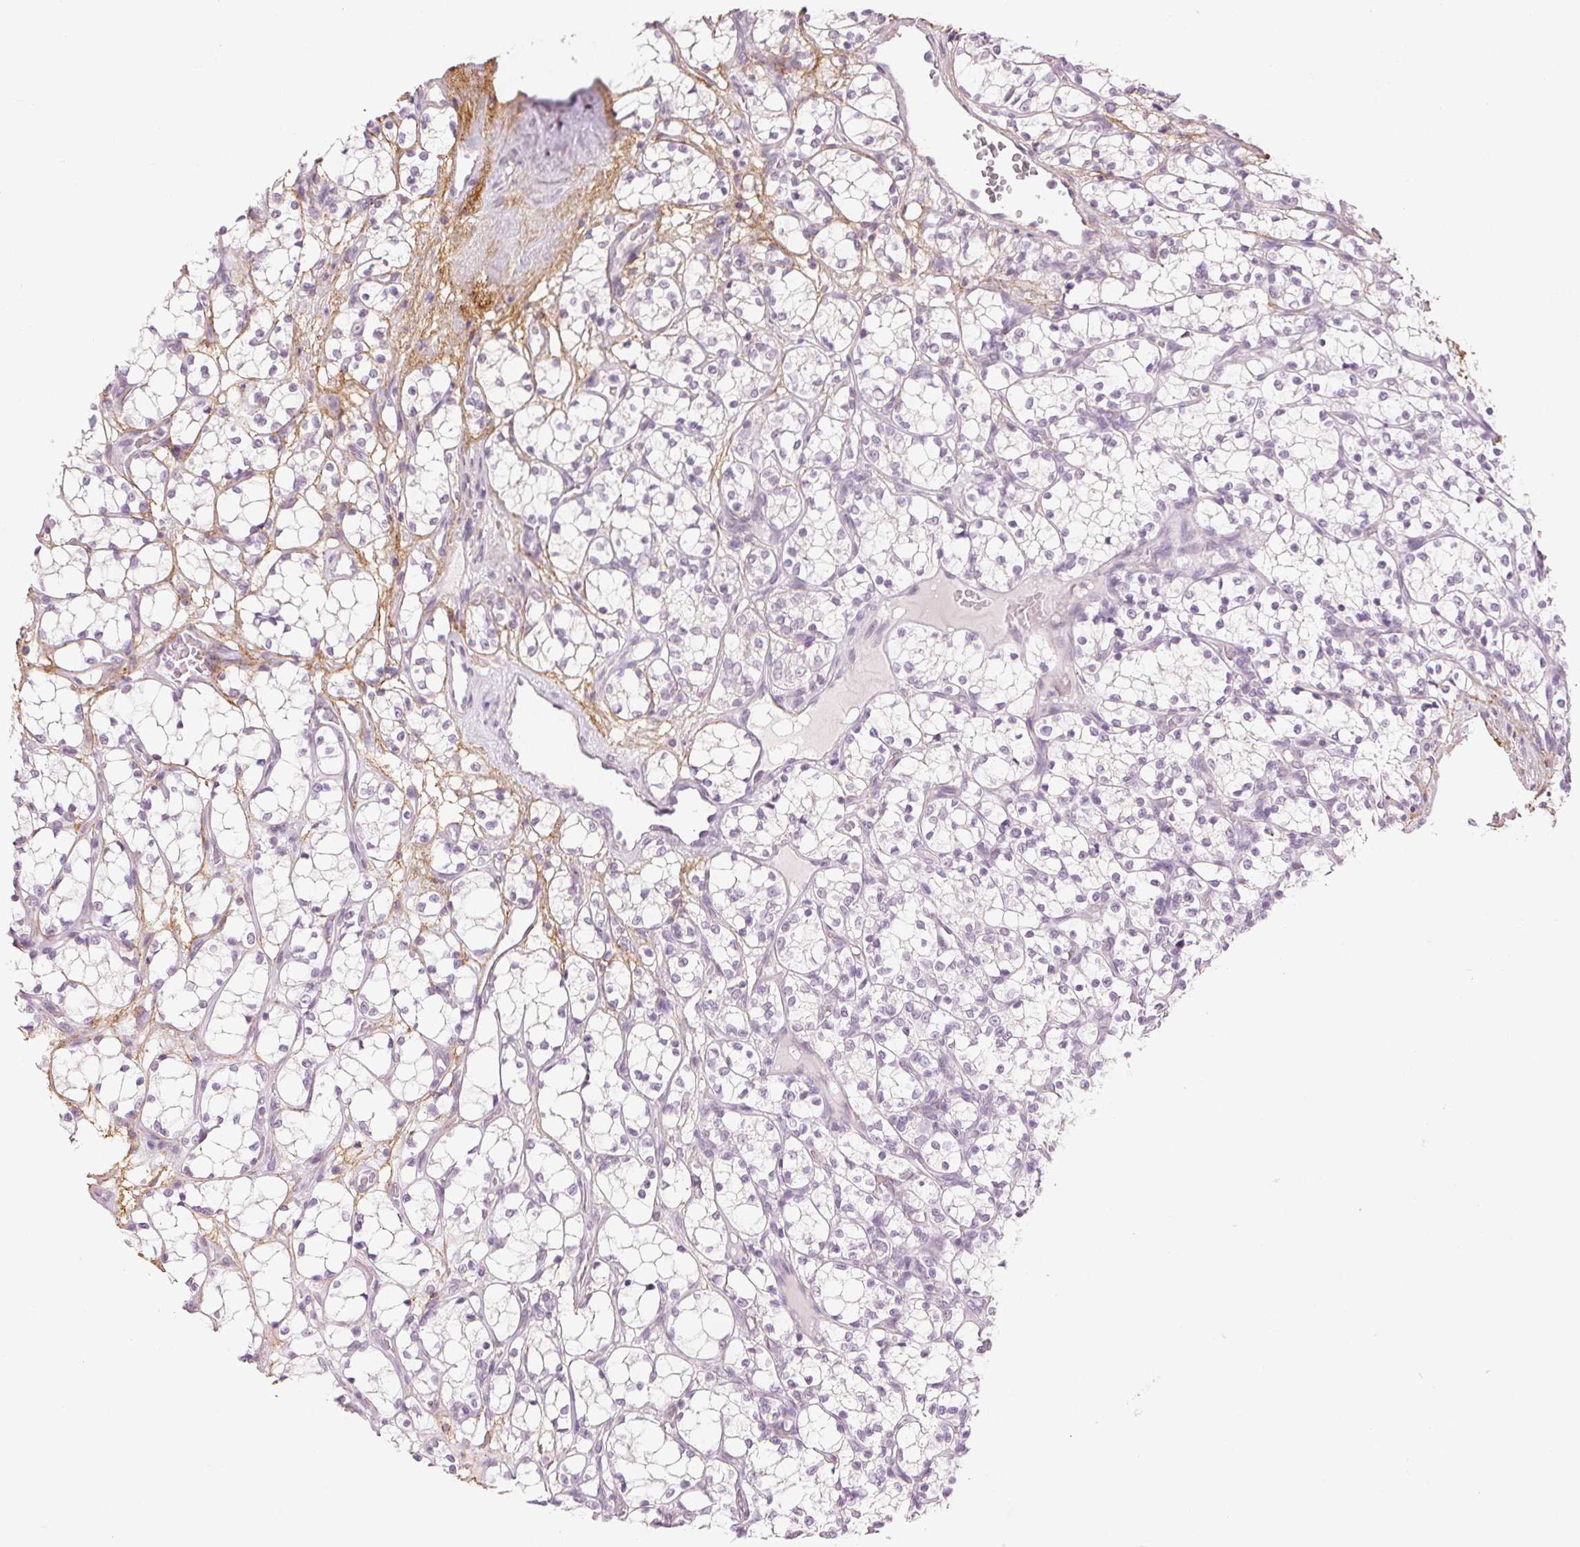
{"staining": {"intensity": "negative", "quantity": "none", "location": "none"}, "tissue": "renal cancer", "cell_type": "Tumor cells", "image_type": "cancer", "snomed": [{"axis": "morphology", "description": "Adenocarcinoma, NOS"}, {"axis": "topography", "description": "Kidney"}], "caption": "Renal cancer (adenocarcinoma) stained for a protein using immunohistochemistry reveals no positivity tumor cells.", "gene": "FBN1", "patient": {"sex": "female", "age": 69}}